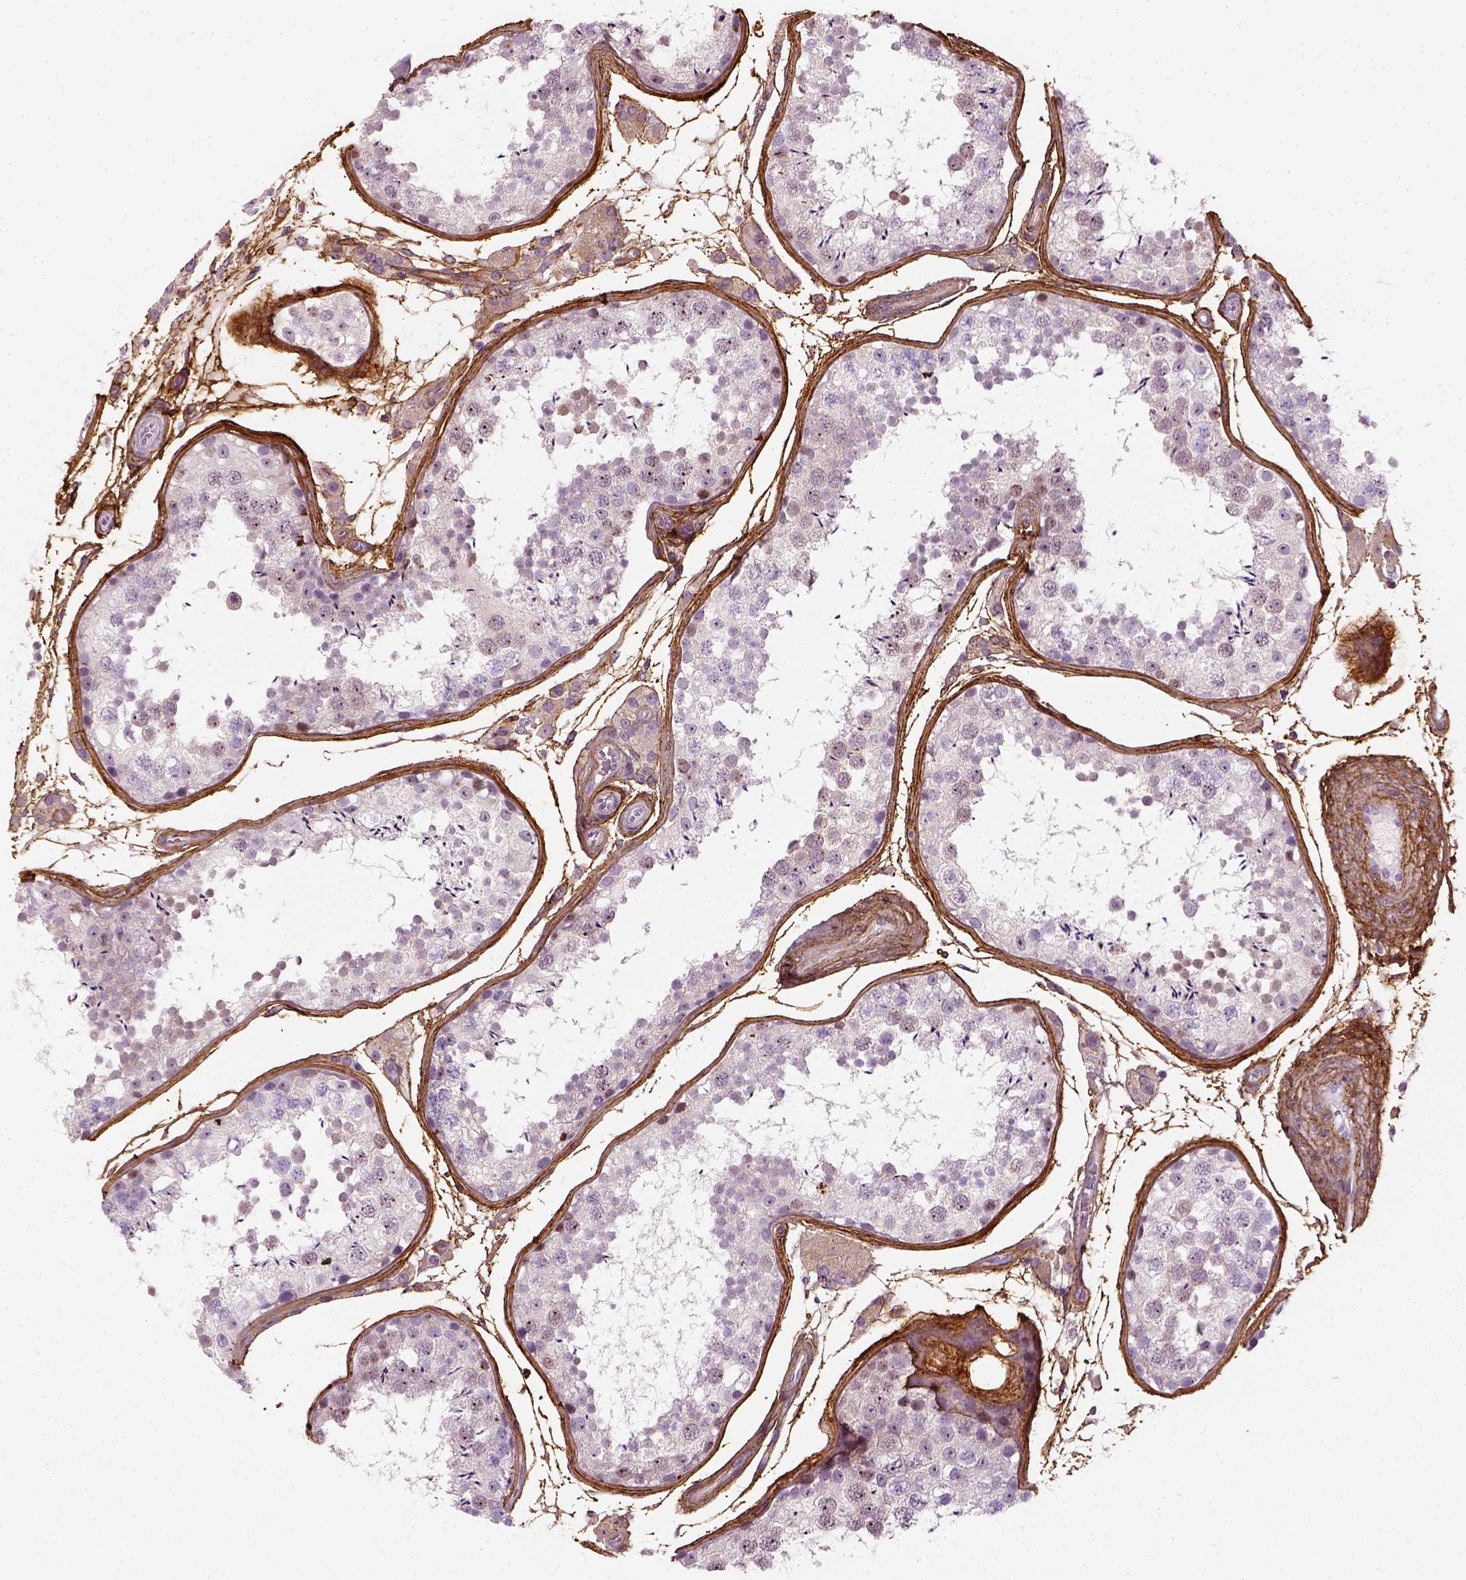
{"staining": {"intensity": "negative", "quantity": "none", "location": "none"}, "tissue": "testis", "cell_type": "Cells in seminiferous ducts", "image_type": "normal", "snomed": [{"axis": "morphology", "description": "Normal tissue, NOS"}, {"axis": "topography", "description": "Testis"}], "caption": "Immunohistochemistry histopathology image of unremarkable testis stained for a protein (brown), which reveals no expression in cells in seminiferous ducts. (DAB (3,3'-diaminobenzidine) immunohistochemistry (IHC) visualized using brightfield microscopy, high magnification).", "gene": "COL6A2", "patient": {"sex": "male", "age": 29}}